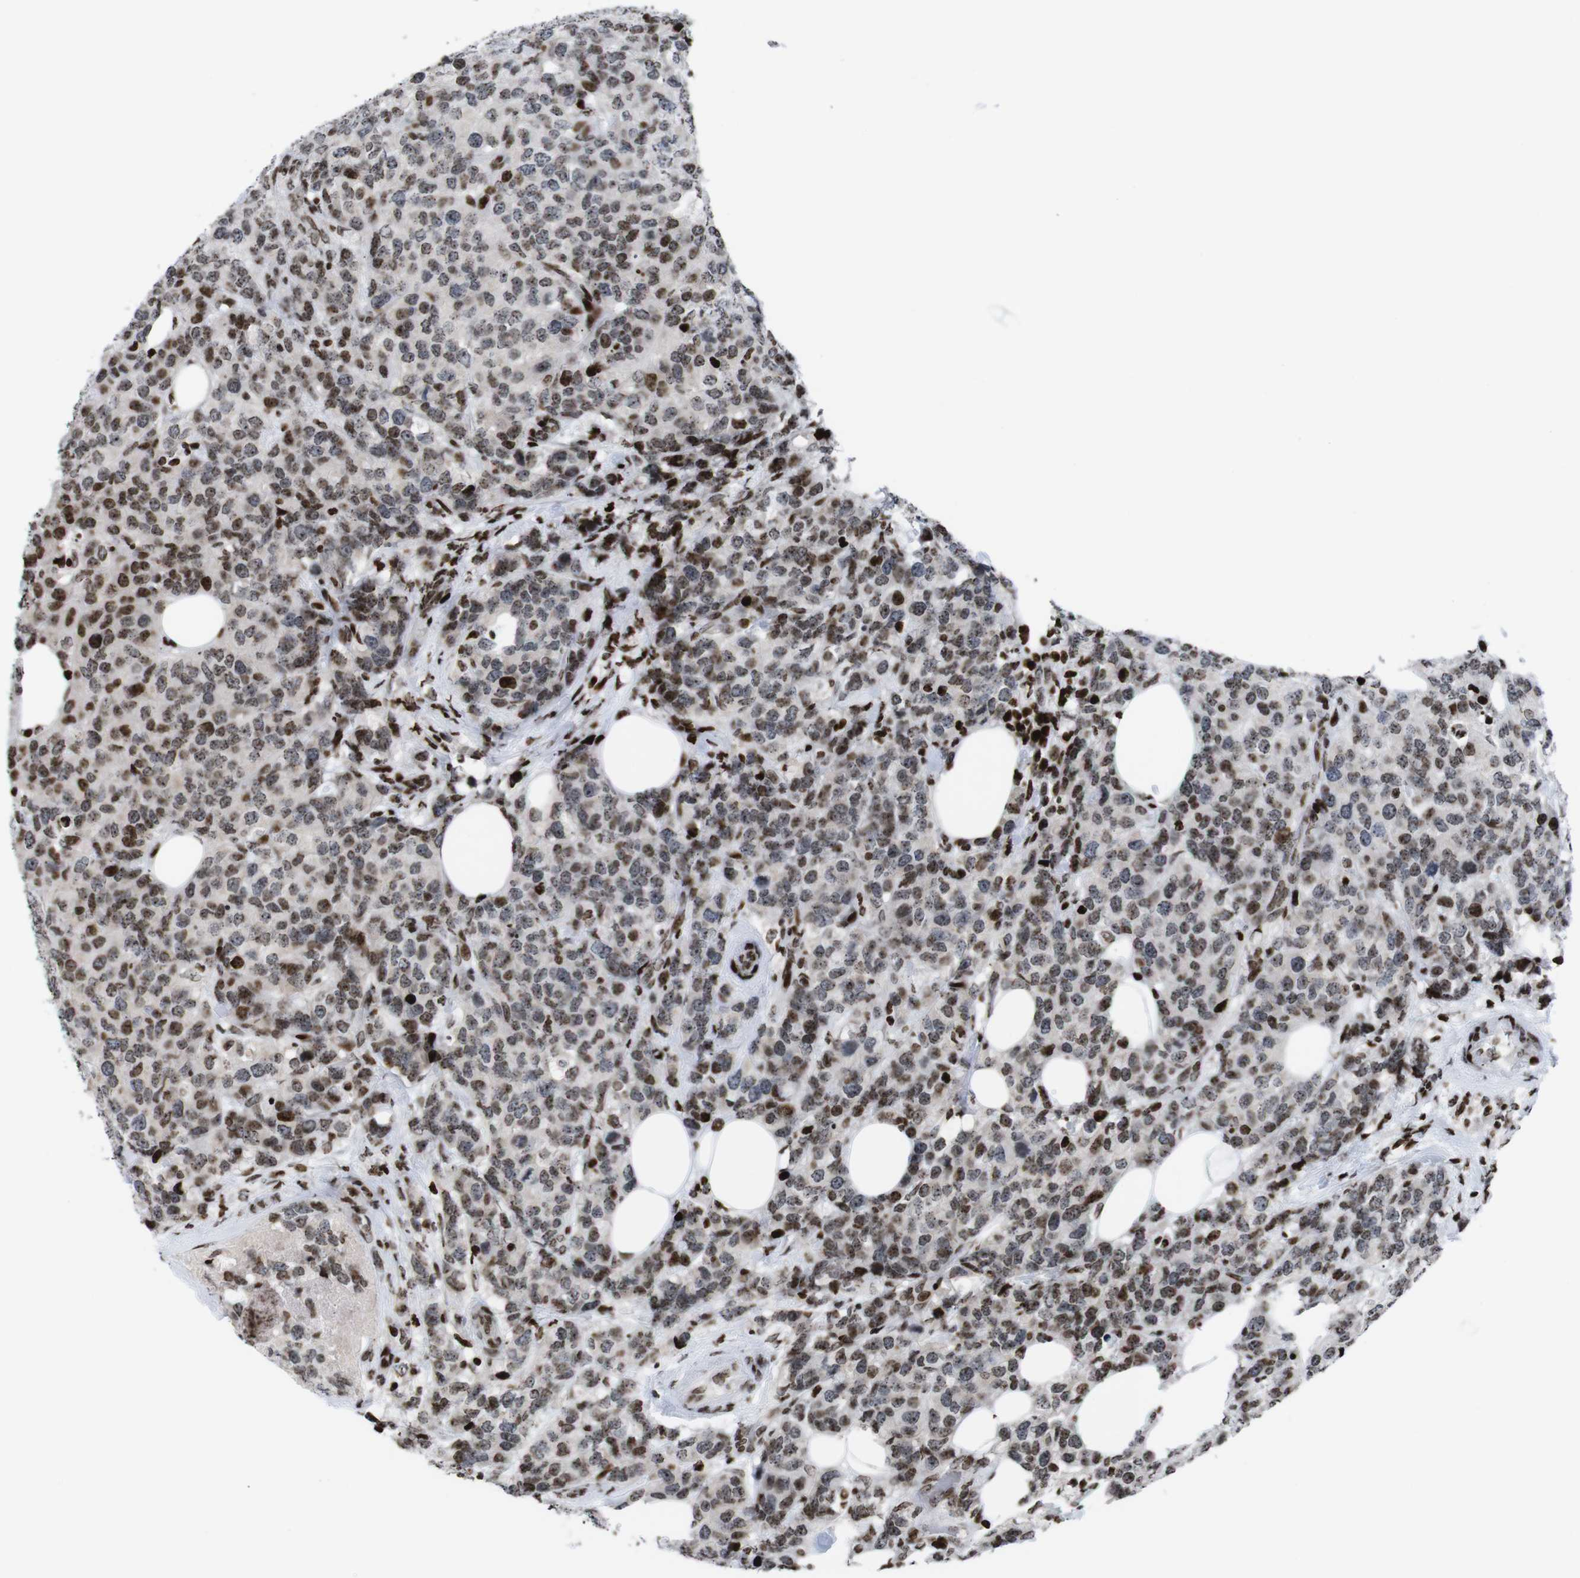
{"staining": {"intensity": "moderate", "quantity": ">75%", "location": "nuclear"}, "tissue": "breast cancer", "cell_type": "Tumor cells", "image_type": "cancer", "snomed": [{"axis": "morphology", "description": "Lobular carcinoma"}, {"axis": "topography", "description": "Breast"}], "caption": "A brown stain shows moderate nuclear expression of a protein in human breast lobular carcinoma tumor cells.", "gene": "H1-4", "patient": {"sex": "female", "age": 59}}